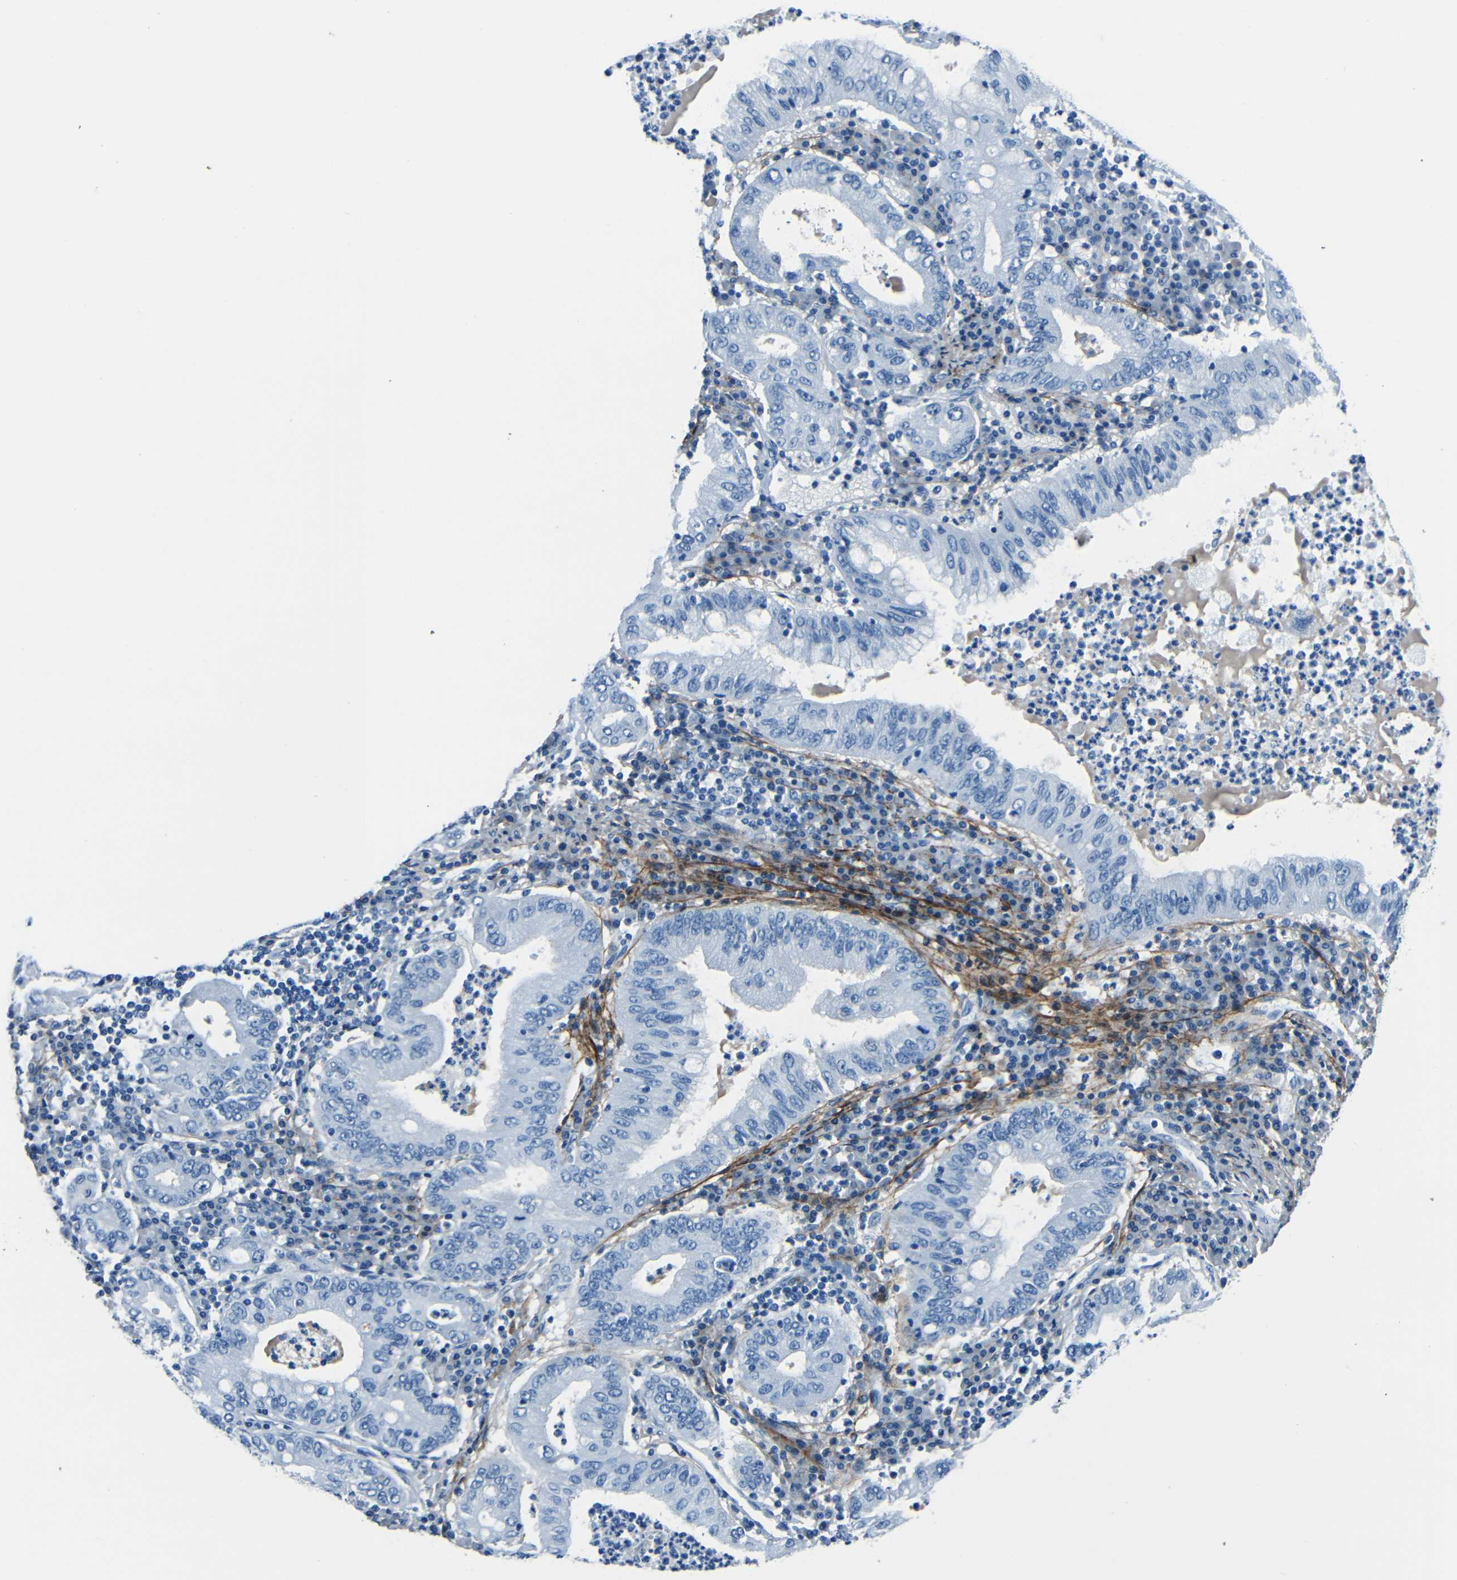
{"staining": {"intensity": "negative", "quantity": "none", "location": "none"}, "tissue": "stomach cancer", "cell_type": "Tumor cells", "image_type": "cancer", "snomed": [{"axis": "morphology", "description": "Normal tissue, NOS"}, {"axis": "morphology", "description": "Adenocarcinoma, NOS"}, {"axis": "topography", "description": "Esophagus"}, {"axis": "topography", "description": "Stomach, upper"}, {"axis": "topography", "description": "Peripheral nerve tissue"}], "caption": "Stomach cancer was stained to show a protein in brown. There is no significant positivity in tumor cells.", "gene": "FBN2", "patient": {"sex": "male", "age": 62}}